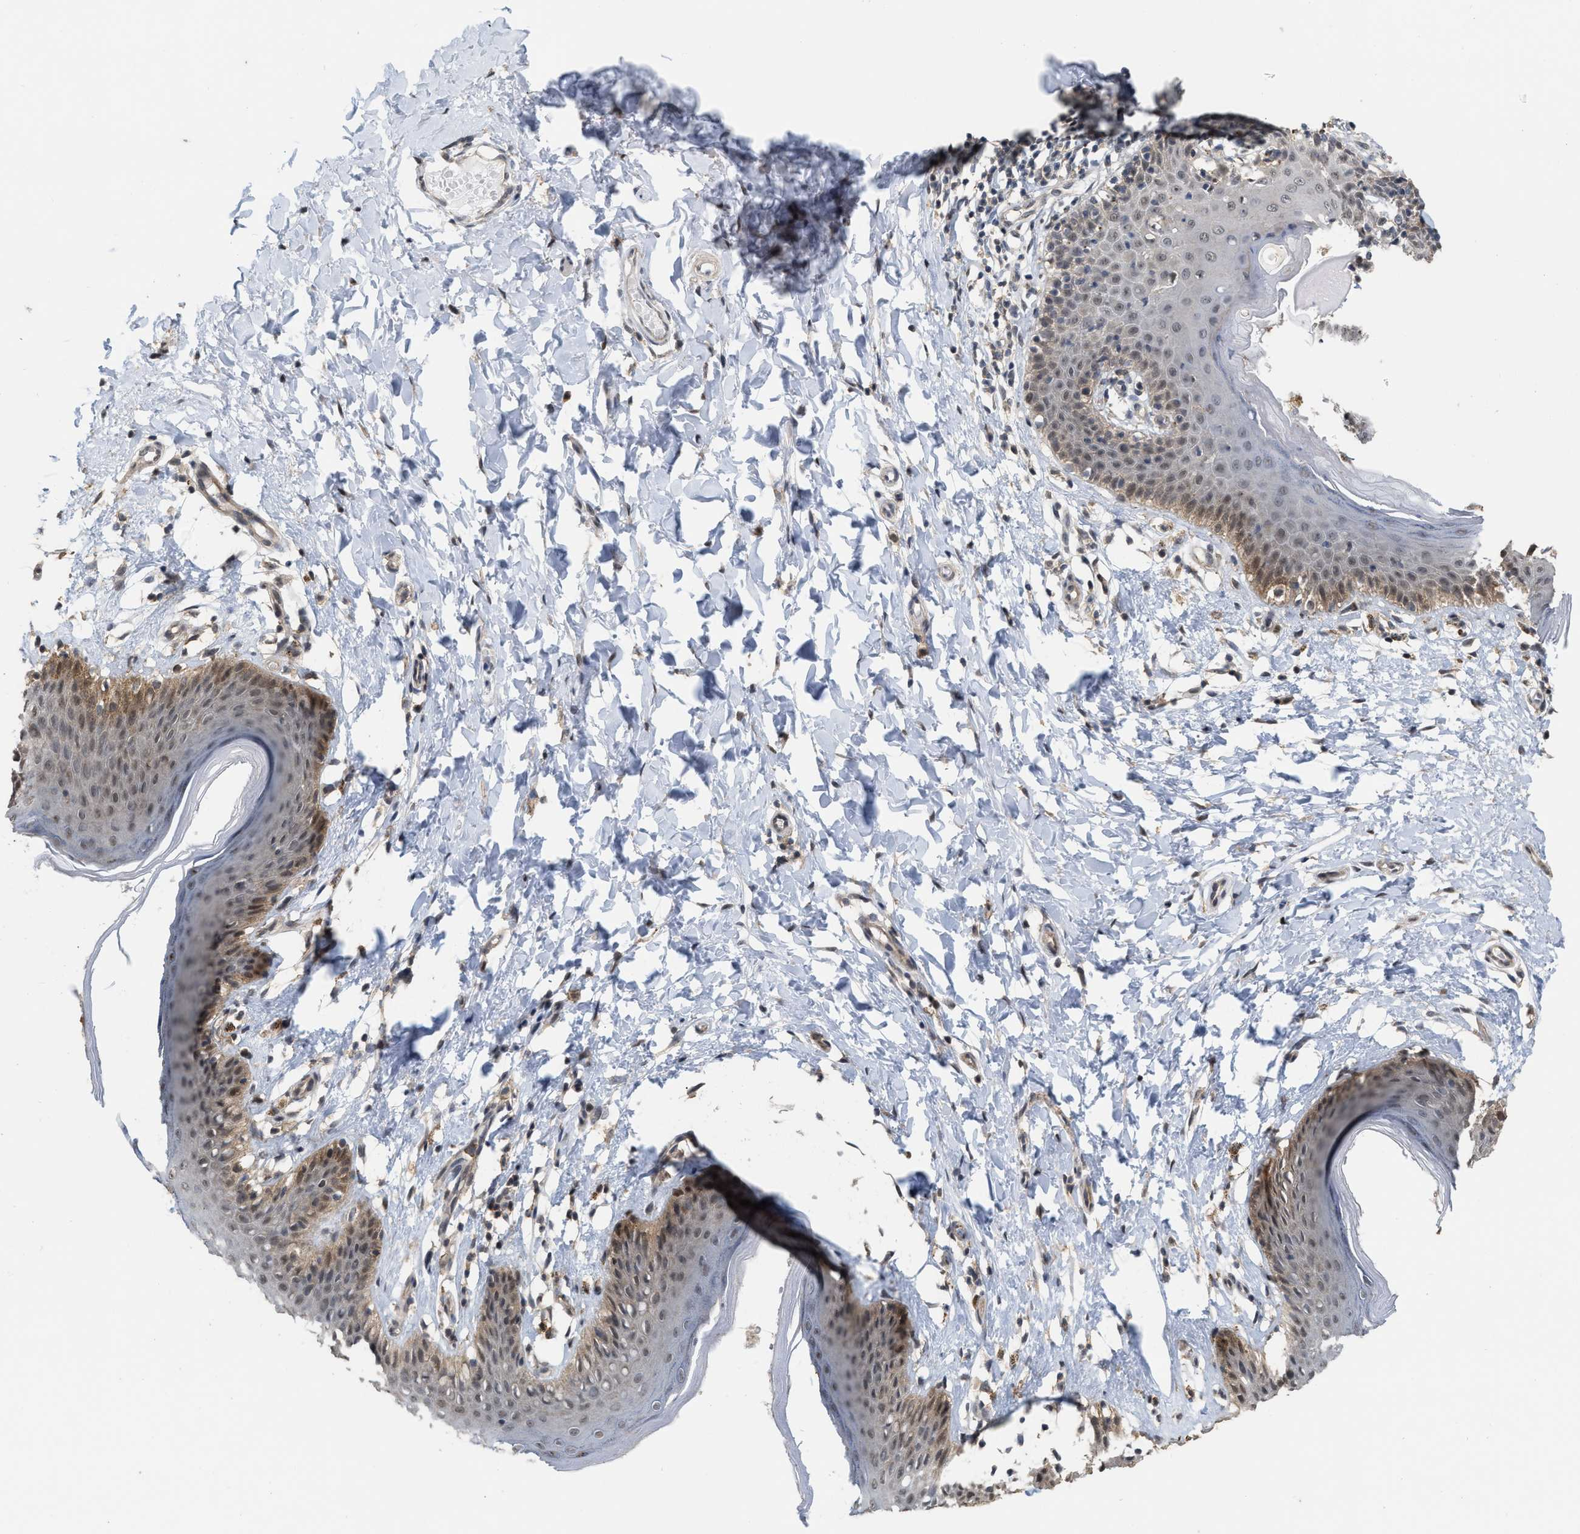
{"staining": {"intensity": "moderate", "quantity": "25%-75%", "location": "cytoplasmic/membranous,nuclear"}, "tissue": "skin", "cell_type": "Epidermal cells", "image_type": "normal", "snomed": [{"axis": "morphology", "description": "Normal tissue, NOS"}, {"axis": "topography", "description": "Vulva"}], "caption": "This micrograph displays benign skin stained with immunohistochemistry to label a protein in brown. The cytoplasmic/membranous,nuclear of epidermal cells show moderate positivity for the protein. Nuclei are counter-stained blue.", "gene": "BAIAP2L1", "patient": {"sex": "female", "age": 66}}